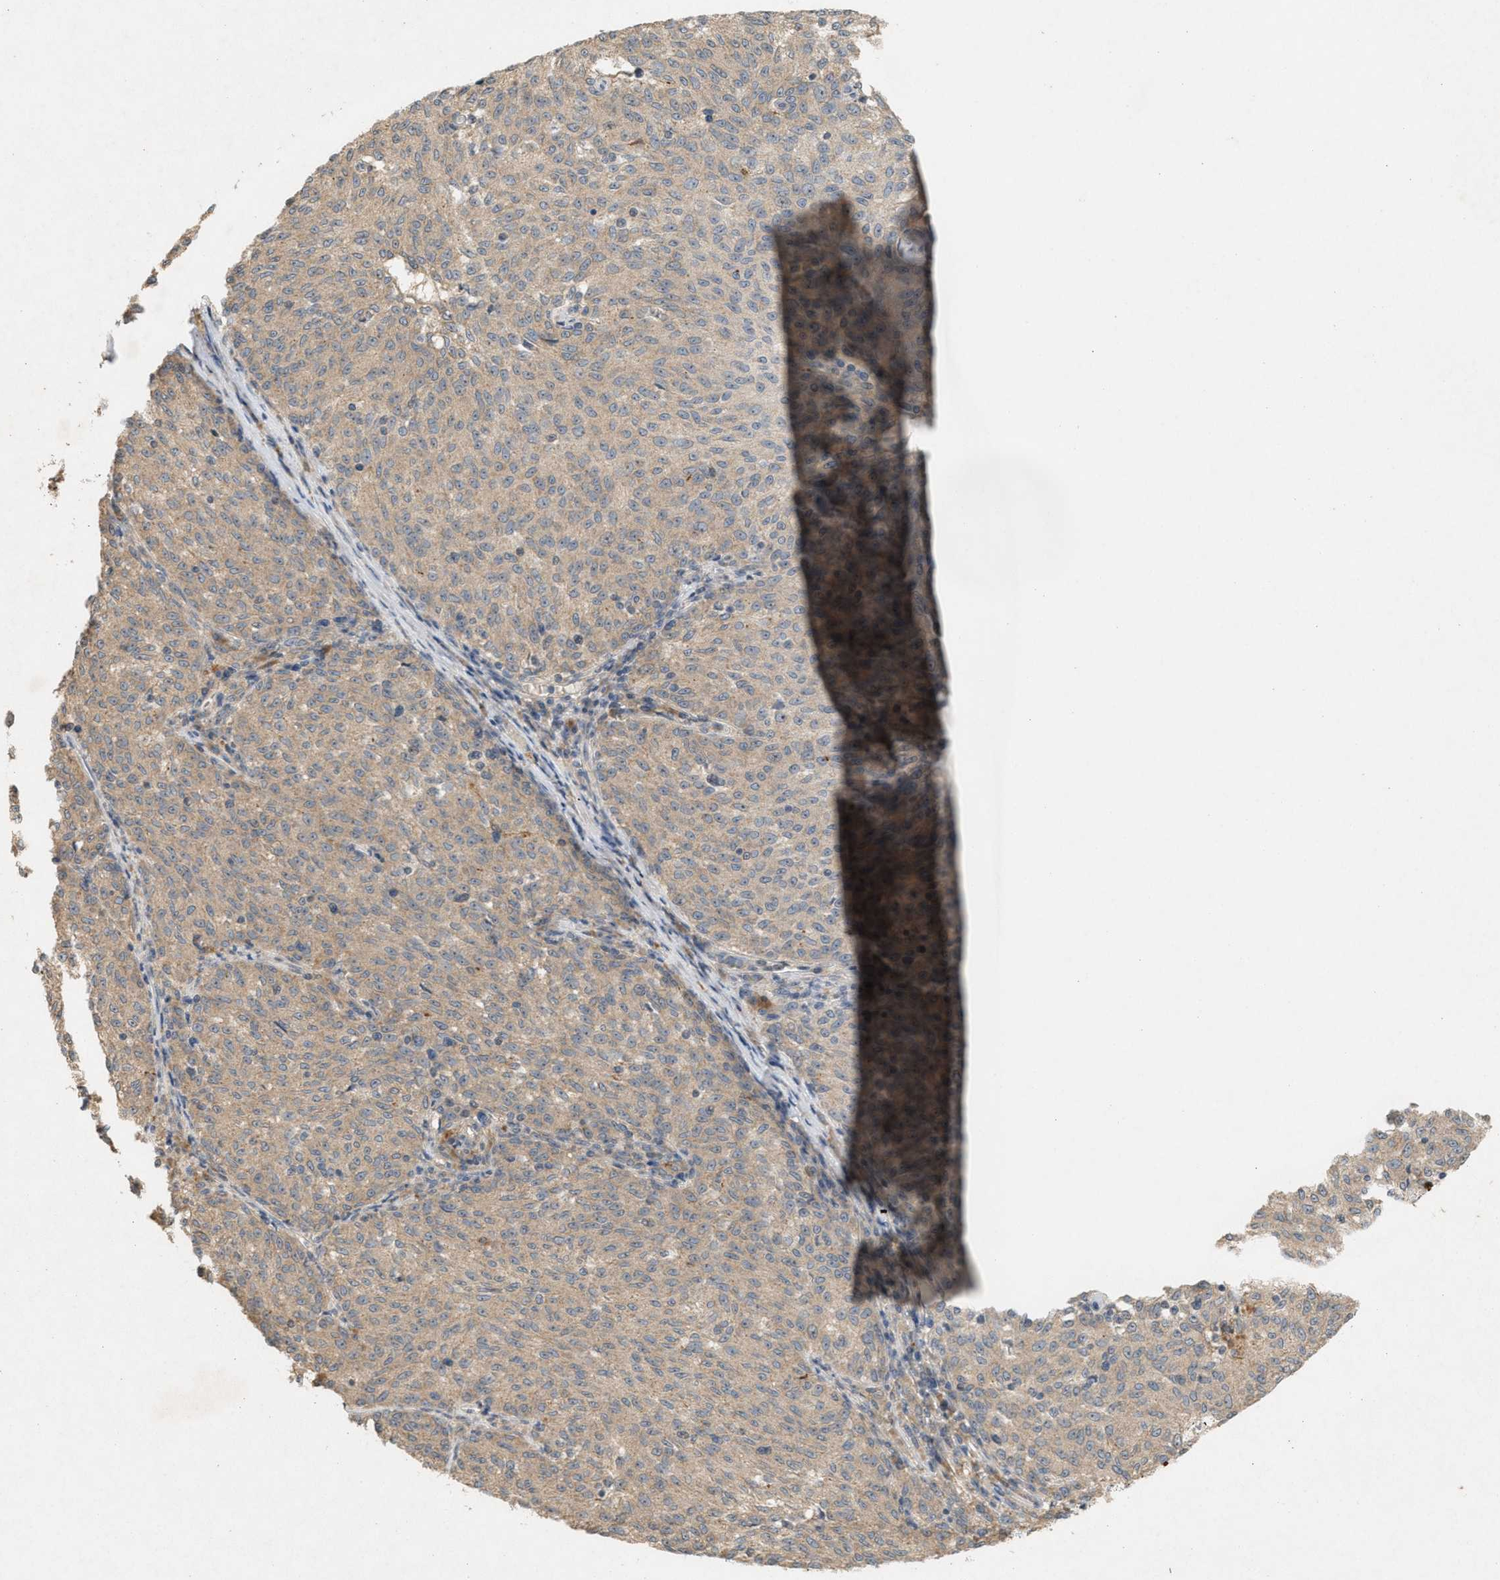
{"staining": {"intensity": "weak", "quantity": ">75%", "location": "cytoplasmic/membranous"}, "tissue": "melanoma", "cell_type": "Tumor cells", "image_type": "cancer", "snomed": [{"axis": "morphology", "description": "Malignant melanoma, NOS"}, {"axis": "topography", "description": "Skin"}], "caption": "This is an image of immunohistochemistry staining of melanoma, which shows weak staining in the cytoplasmic/membranous of tumor cells.", "gene": "DCAF7", "patient": {"sex": "female", "age": 72}}